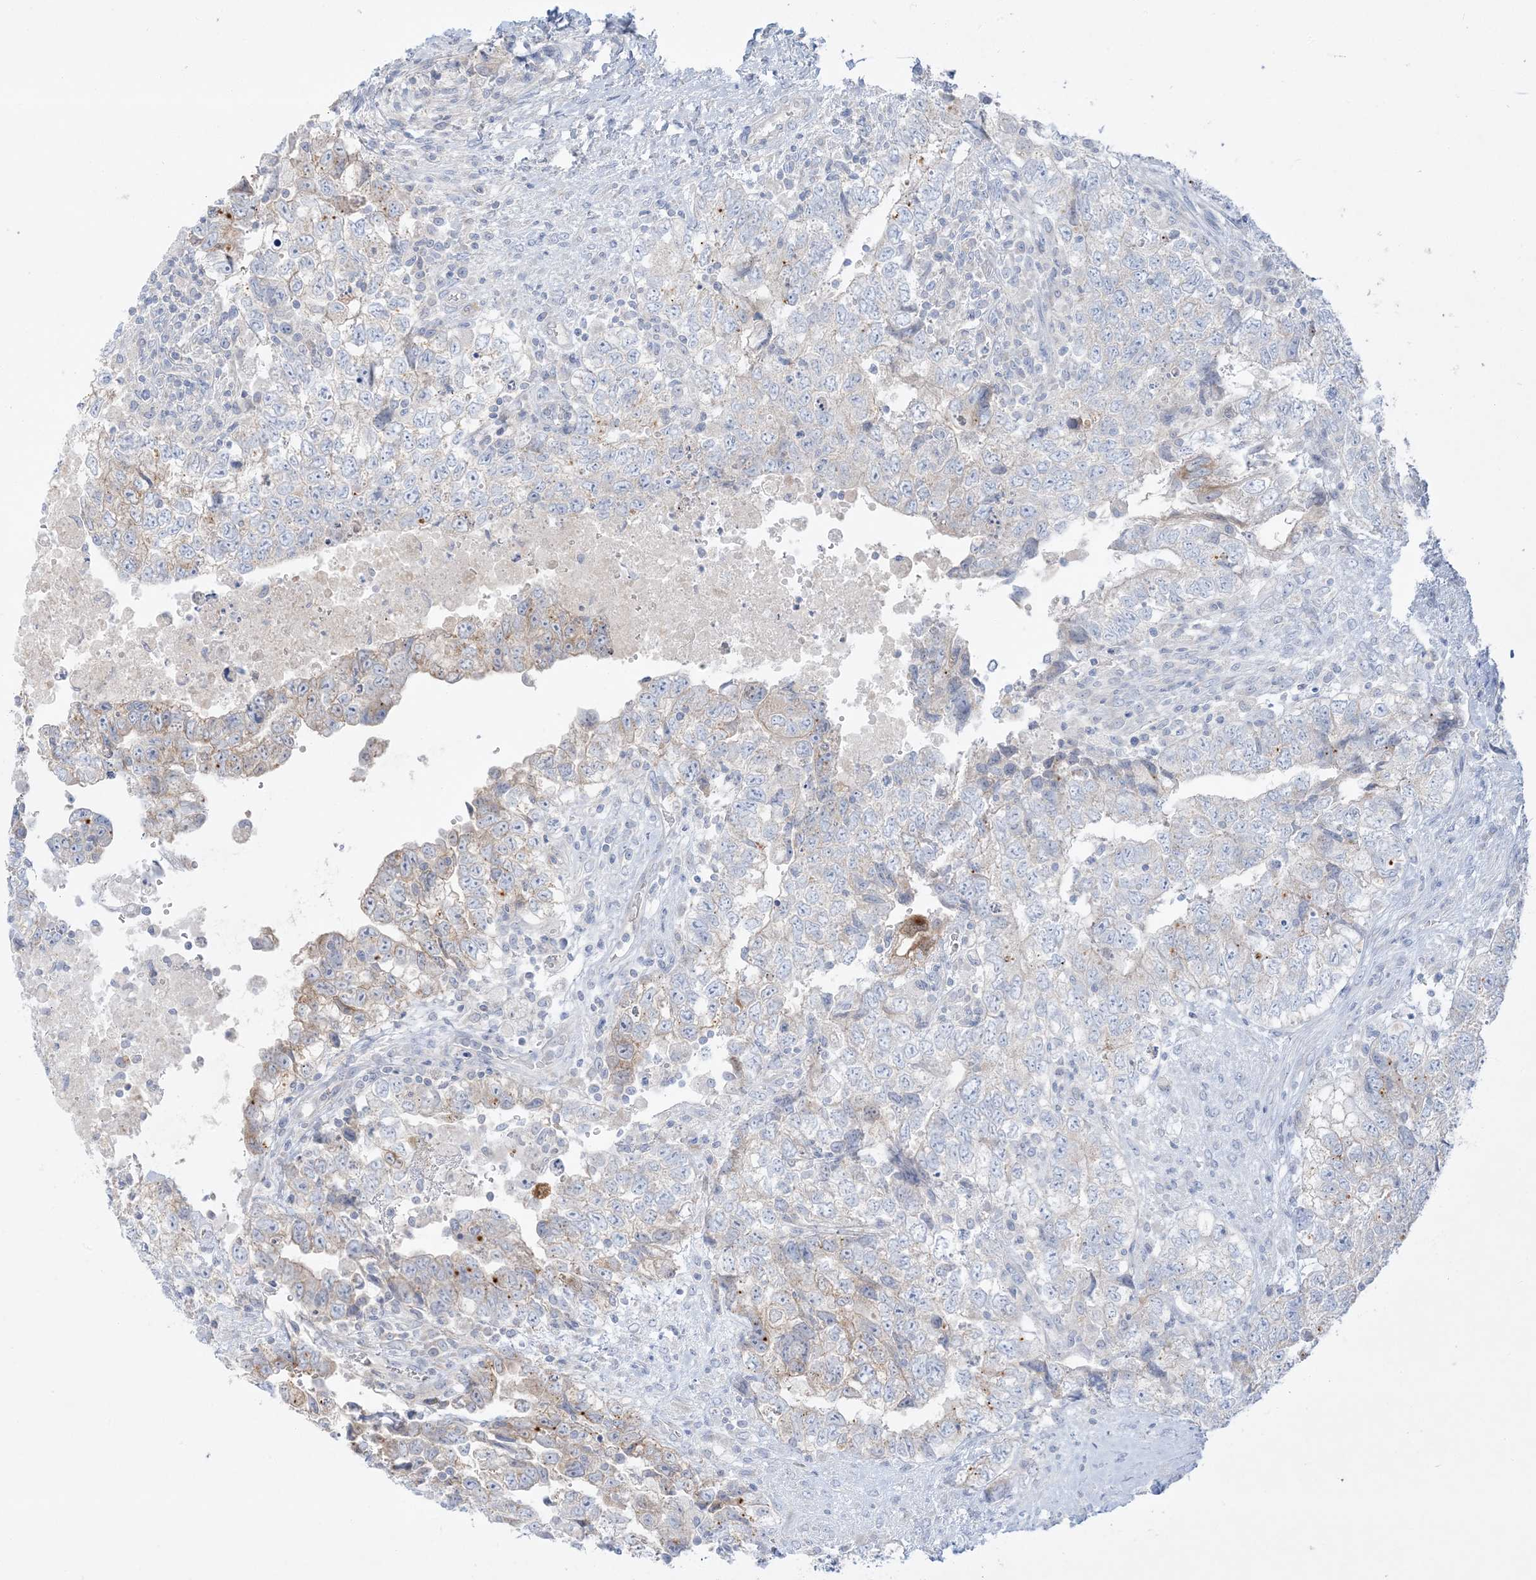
{"staining": {"intensity": "weak", "quantity": "<25%", "location": "cytoplasmic/membranous"}, "tissue": "testis cancer", "cell_type": "Tumor cells", "image_type": "cancer", "snomed": [{"axis": "morphology", "description": "Carcinoma, Embryonal, NOS"}, {"axis": "topography", "description": "Testis"}], "caption": "Histopathology image shows no protein positivity in tumor cells of testis embryonal carcinoma tissue.", "gene": "FAM184A", "patient": {"sex": "male", "age": 37}}